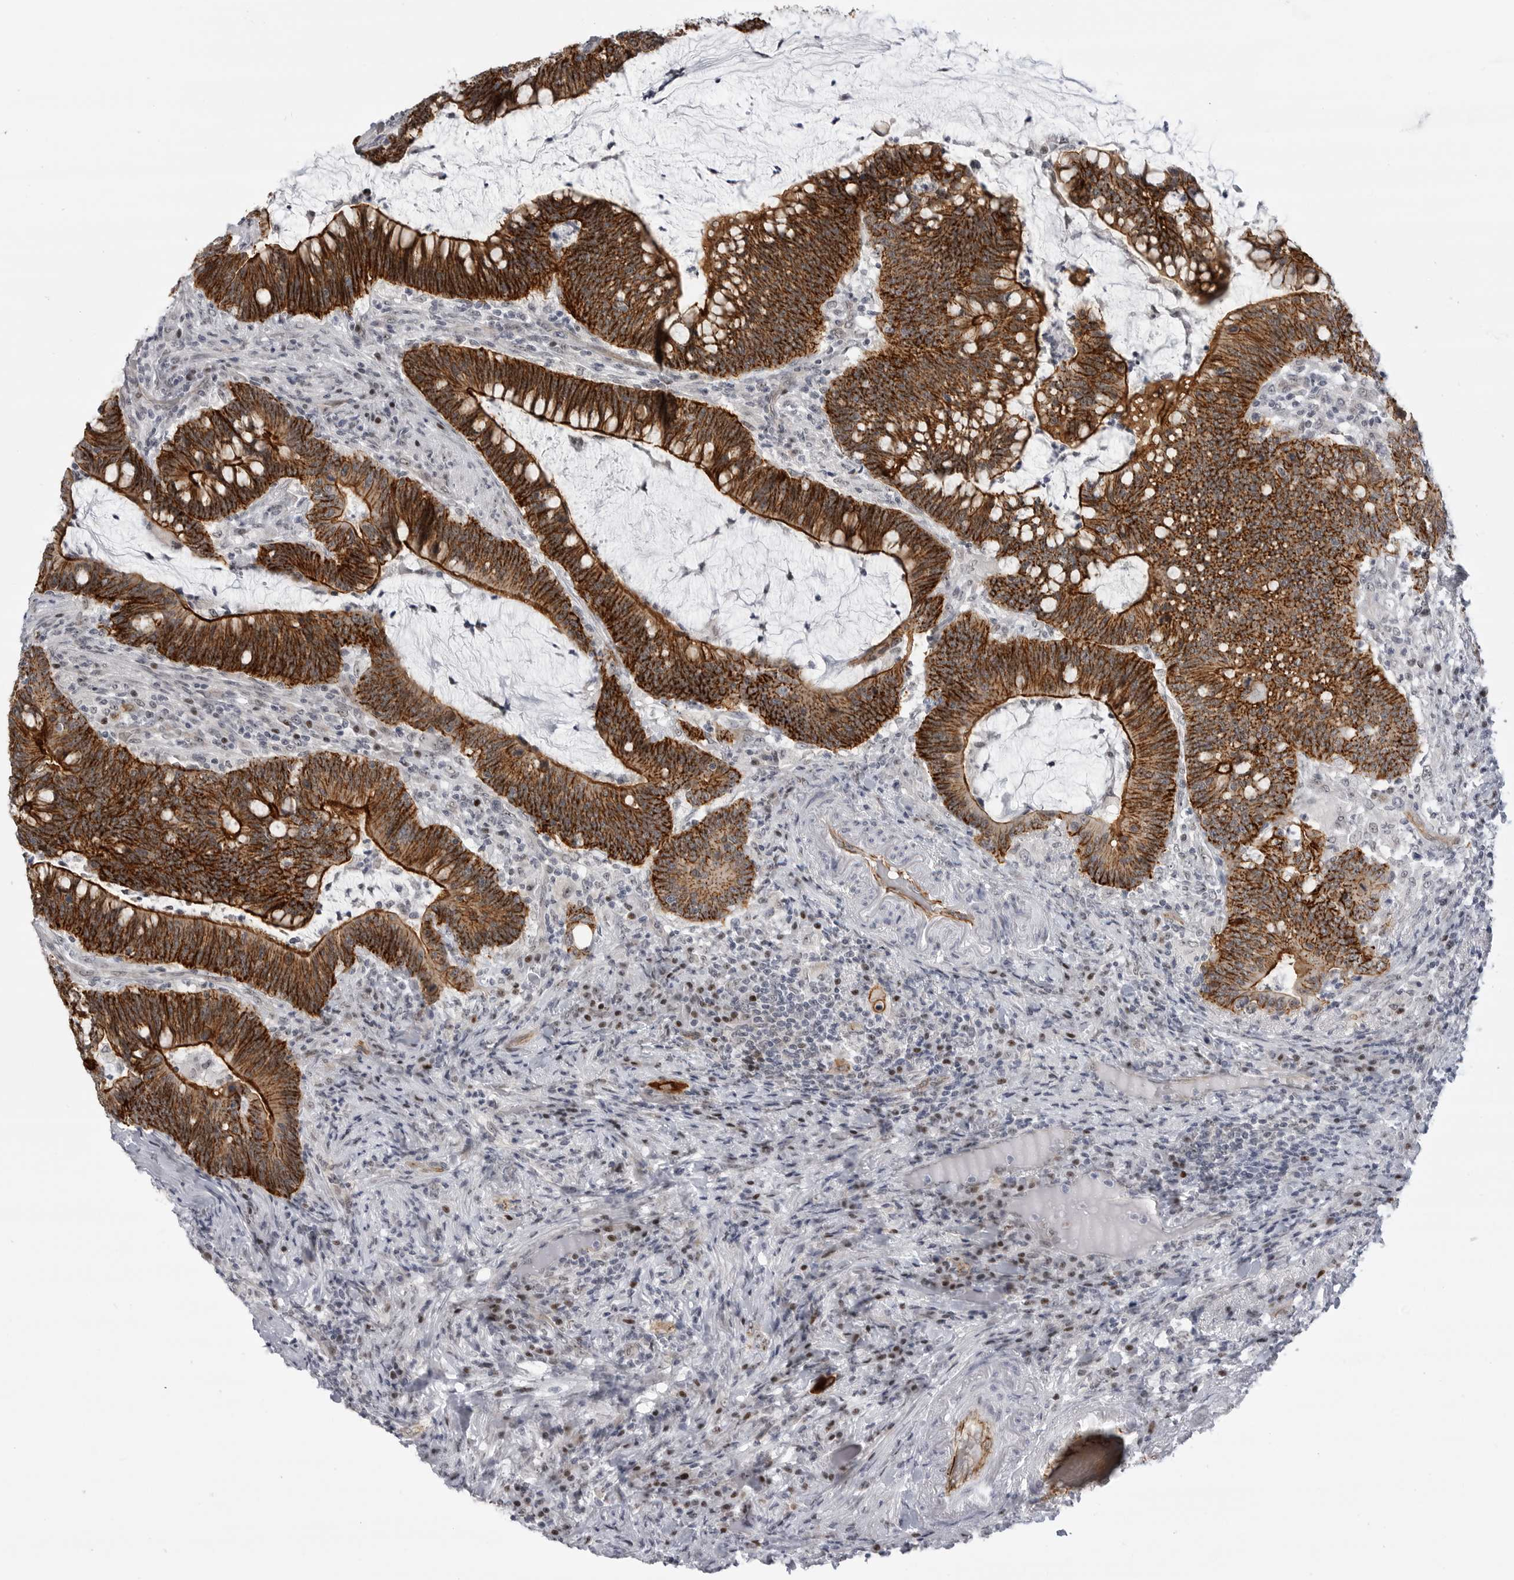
{"staining": {"intensity": "strong", "quantity": ">75%", "location": "cytoplasmic/membranous"}, "tissue": "colorectal cancer", "cell_type": "Tumor cells", "image_type": "cancer", "snomed": [{"axis": "morphology", "description": "Adenocarcinoma, NOS"}, {"axis": "topography", "description": "Colon"}], "caption": "This is a photomicrograph of immunohistochemistry (IHC) staining of adenocarcinoma (colorectal), which shows strong staining in the cytoplasmic/membranous of tumor cells.", "gene": "CEP295NL", "patient": {"sex": "female", "age": 66}}